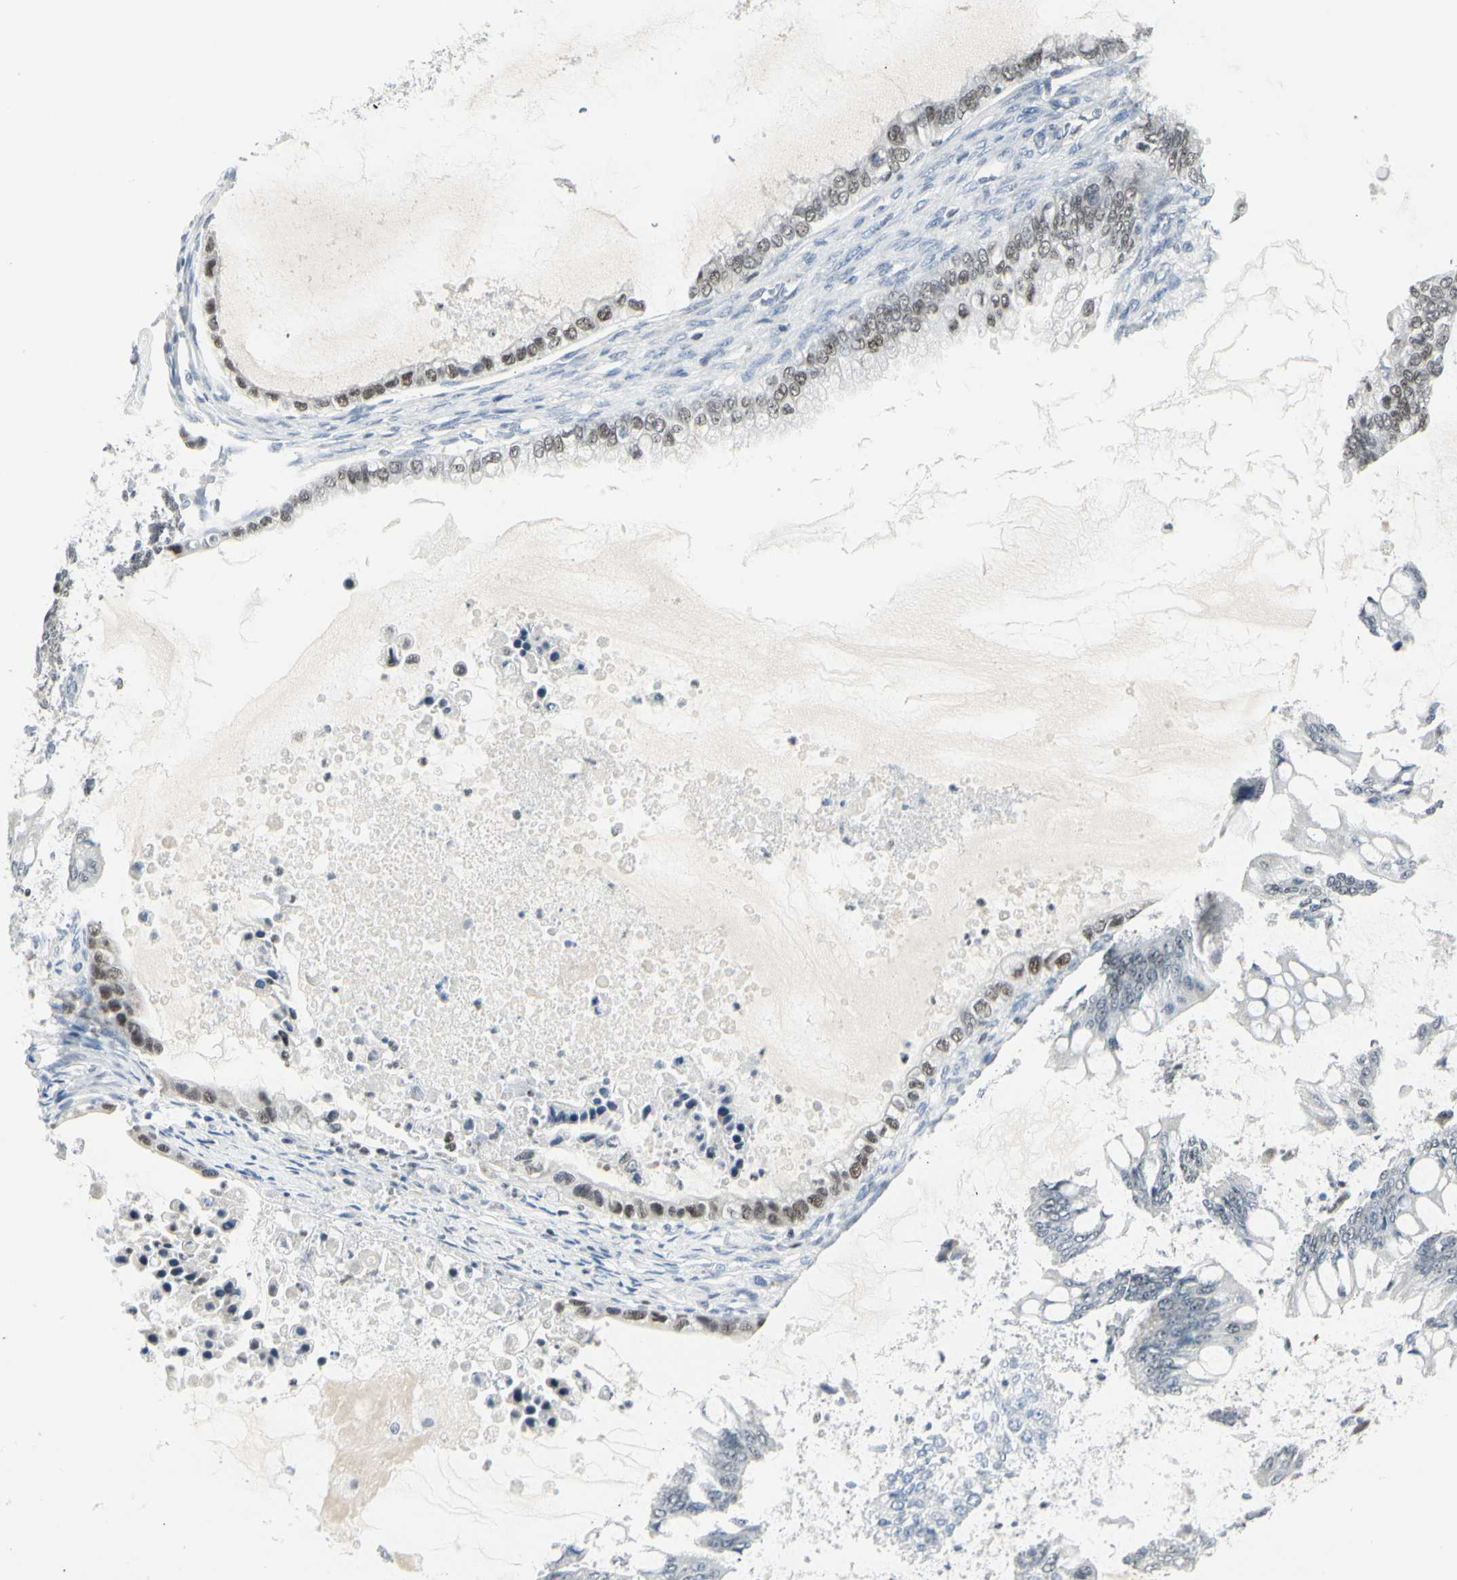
{"staining": {"intensity": "moderate", "quantity": "25%-75%", "location": "nuclear"}, "tissue": "ovarian cancer", "cell_type": "Tumor cells", "image_type": "cancer", "snomed": [{"axis": "morphology", "description": "Cystadenocarcinoma, mucinous, NOS"}, {"axis": "topography", "description": "Ovary"}], "caption": "Ovarian cancer tissue exhibits moderate nuclear staining in about 25%-75% of tumor cells, visualized by immunohistochemistry.", "gene": "ZBTB7B", "patient": {"sex": "female", "age": 80}}